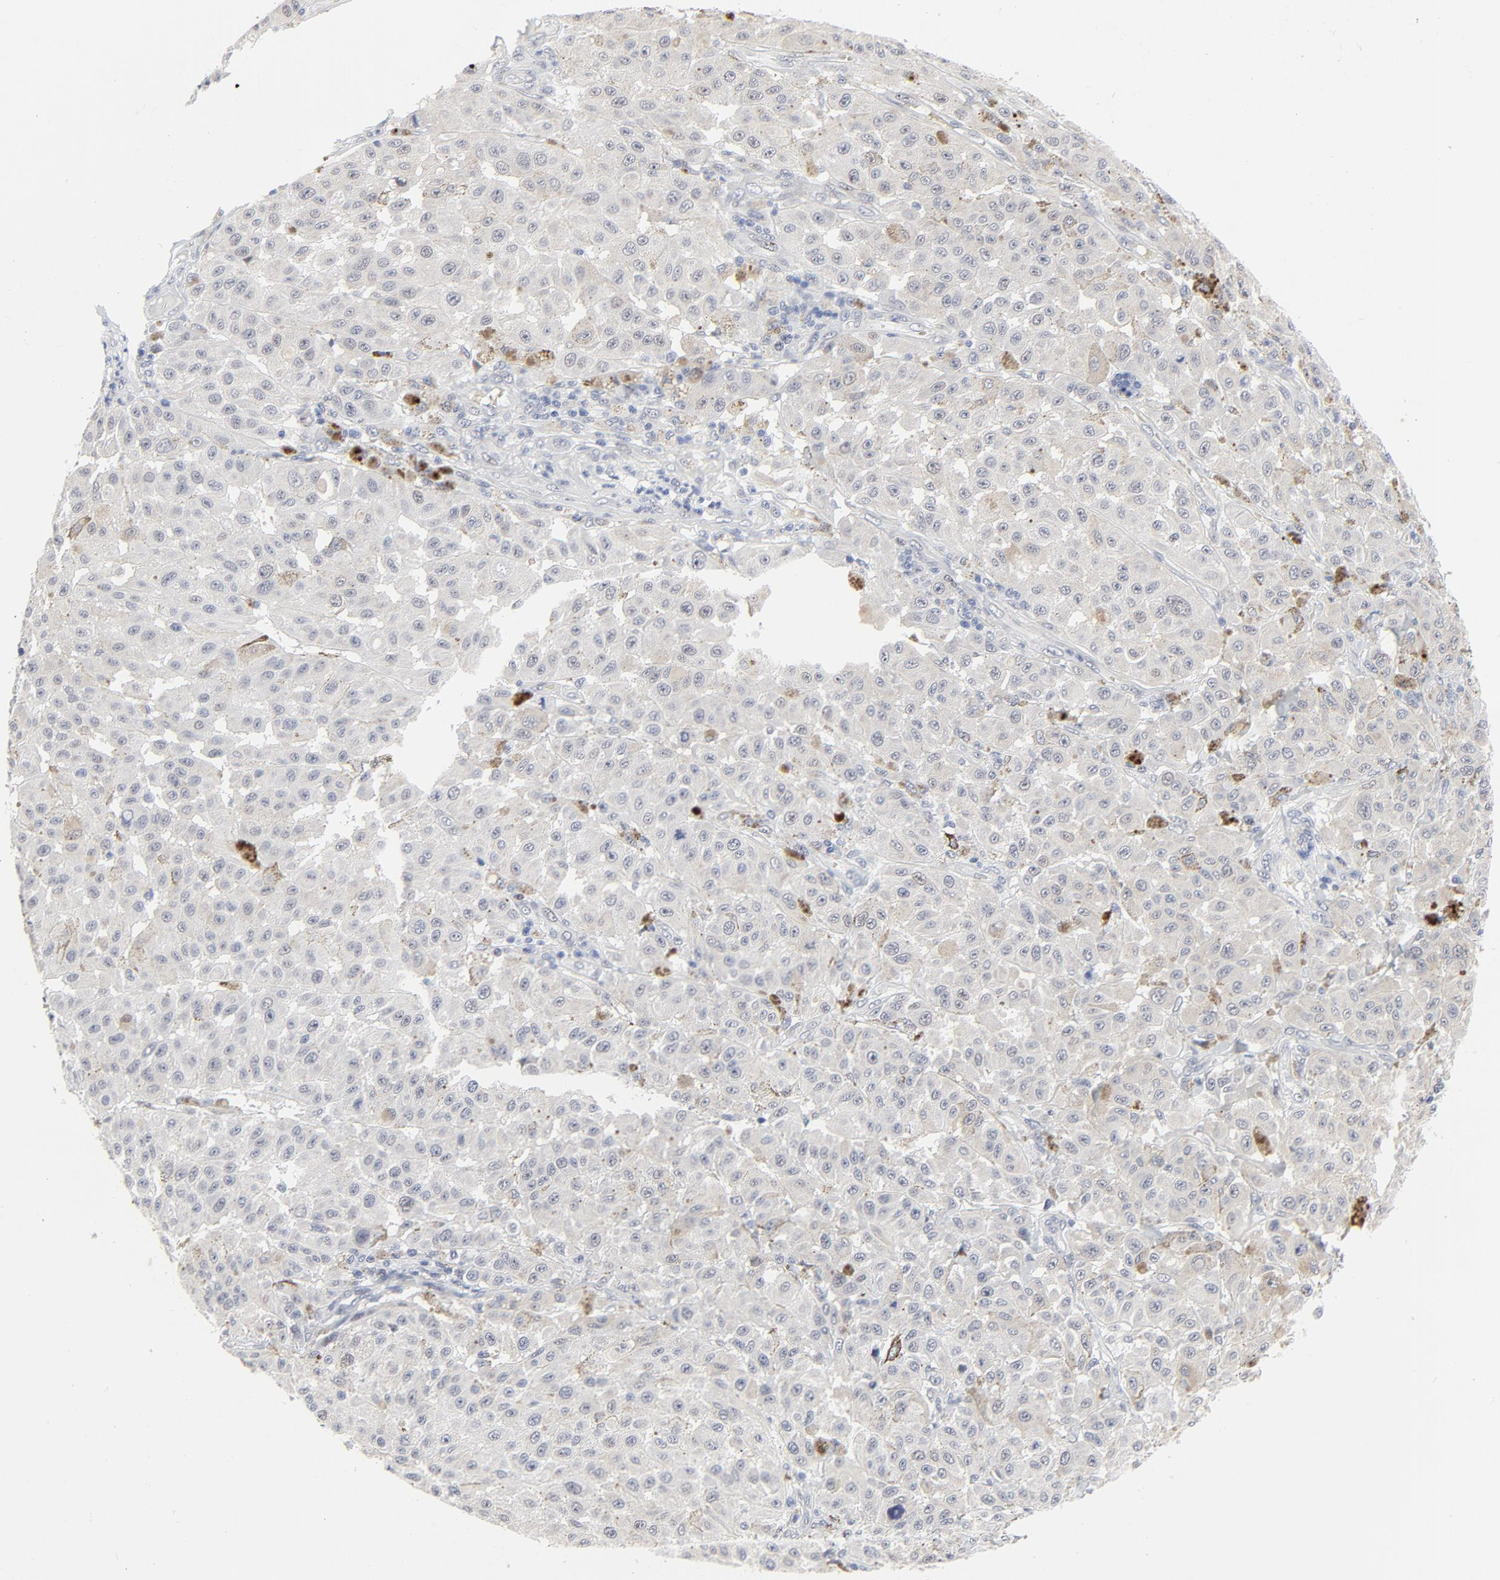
{"staining": {"intensity": "negative", "quantity": "none", "location": "none"}, "tissue": "melanoma", "cell_type": "Tumor cells", "image_type": "cancer", "snomed": [{"axis": "morphology", "description": "Malignant melanoma, NOS"}, {"axis": "topography", "description": "Skin"}], "caption": "Photomicrograph shows no significant protein positivity in tumor cells of melanoma.", "gene": "ZNF589", "patient": {"sex": "female", "age": 64}}